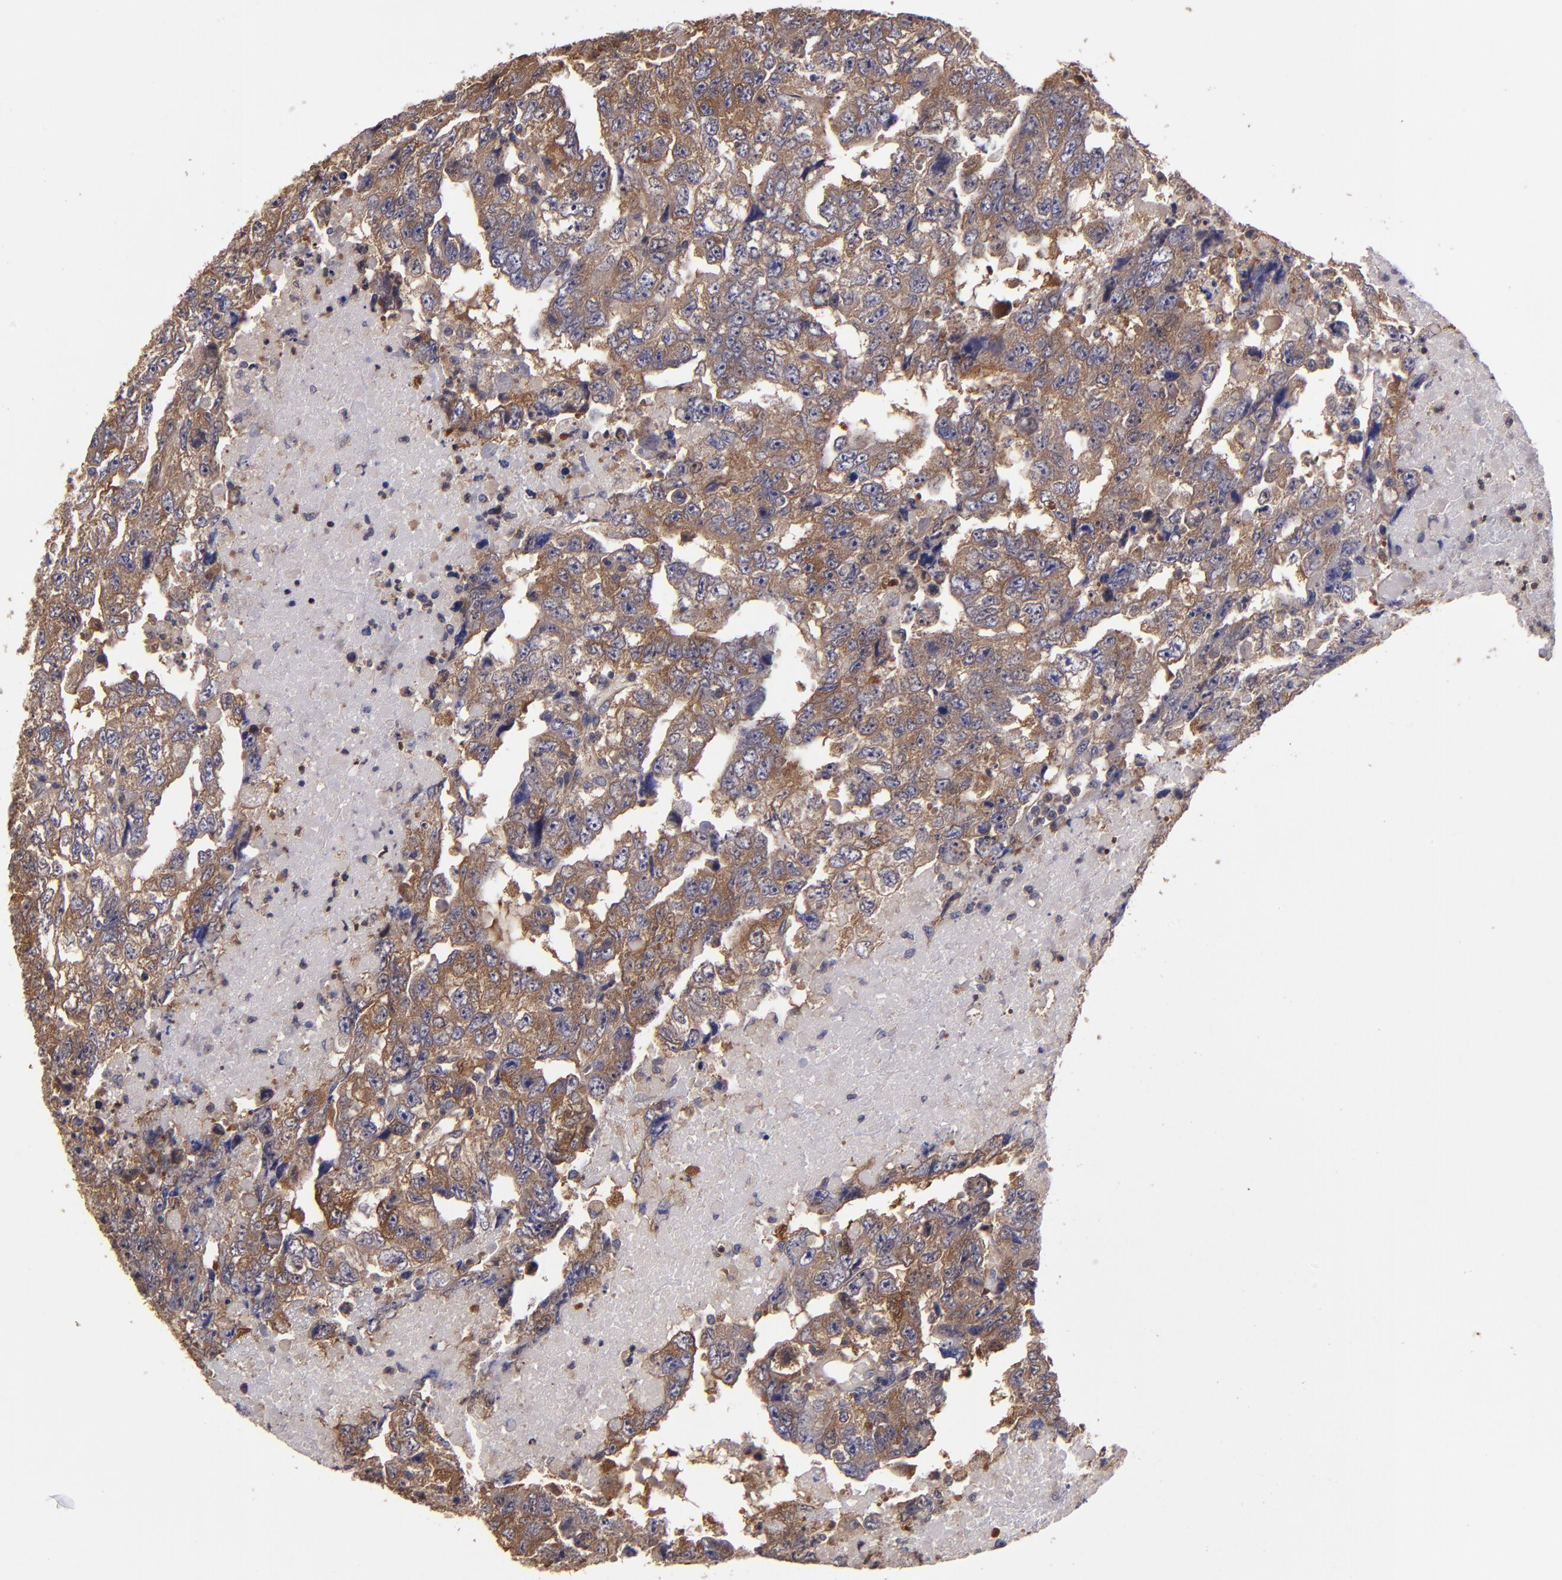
{"staining": {"intensity": "moderate", "quantity": ">75%", "location": "cytoplasmic/membranous"}, "tissue": "testis cancer", "cell_type": "Tumor cells", "image_type": "cancer", "snomed": [{"axis": "morphology", "description": "Carcinoma, Embryonal, NOS"}, {"axis": "topography", "description": "Testis"}], "caption": "Human embryonal carcinoma (testis) stained for a protein (brown) reveals moderate cytoplasmic/membranous positive positivity in approximately >75% of tumor cells.", "gene": "CARS1", "patient": {"sex": "male", "age": 36}}